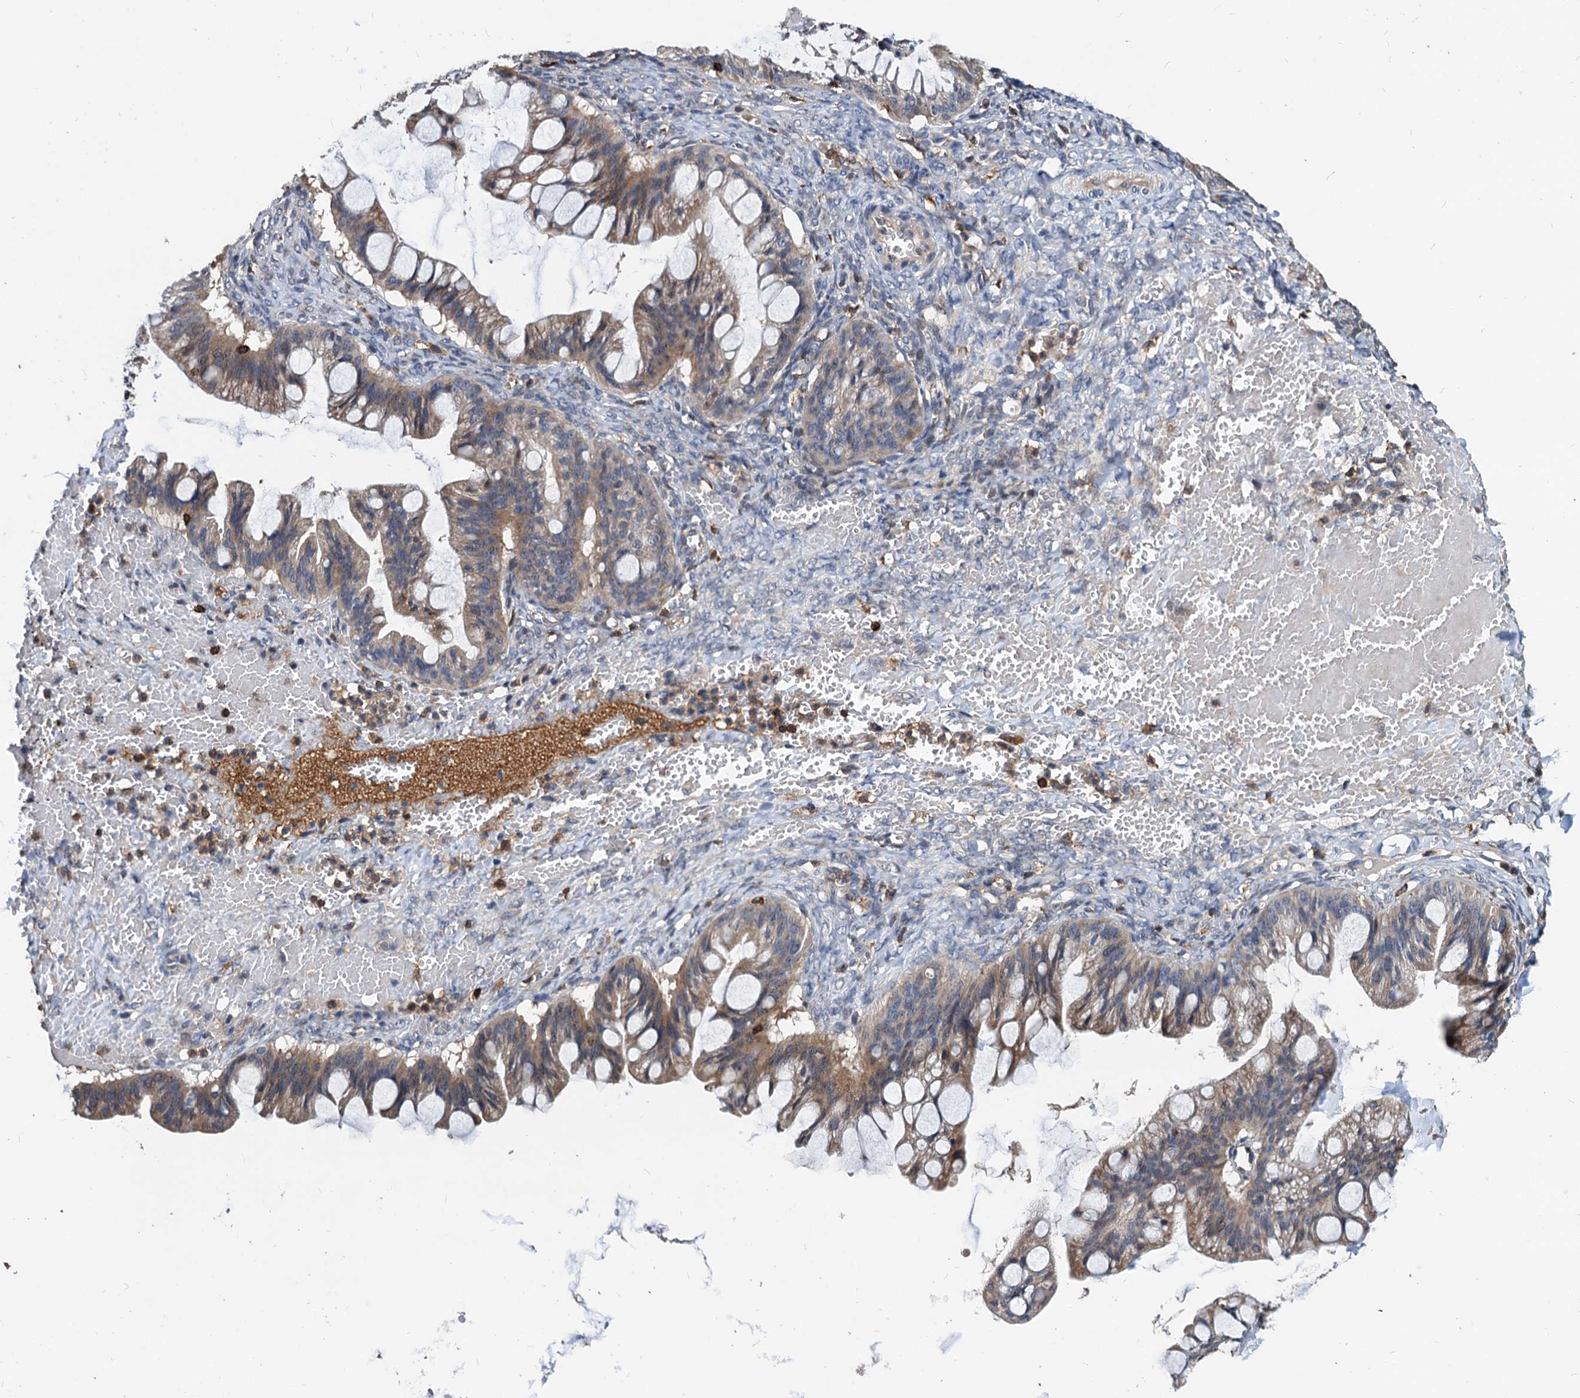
{"staining": {"intensity": "weak", "quantity": ">75%", "location": "cytoplasmic/membranous"}, "tissue": "ovarian cancer", "cell_type": "Tumor cells", "image_type": "cancer", "snomed": [{"axis": "morphology", "description": "Cystadenocarcinoma, mucinous, NOS"}, {"axis": "topography", "description": "Ovary"}], "caption": "A brown stain labels weak cytoplasmic/membranous positivity of a protein in human mucinous cystadenocarcinoma (ovarian) tumor cells. (brown staining indicates protein expression, while blue staining denotes nuclei).", "gene": "LCP2", "patient": {"sex": "female", "age": 73}}